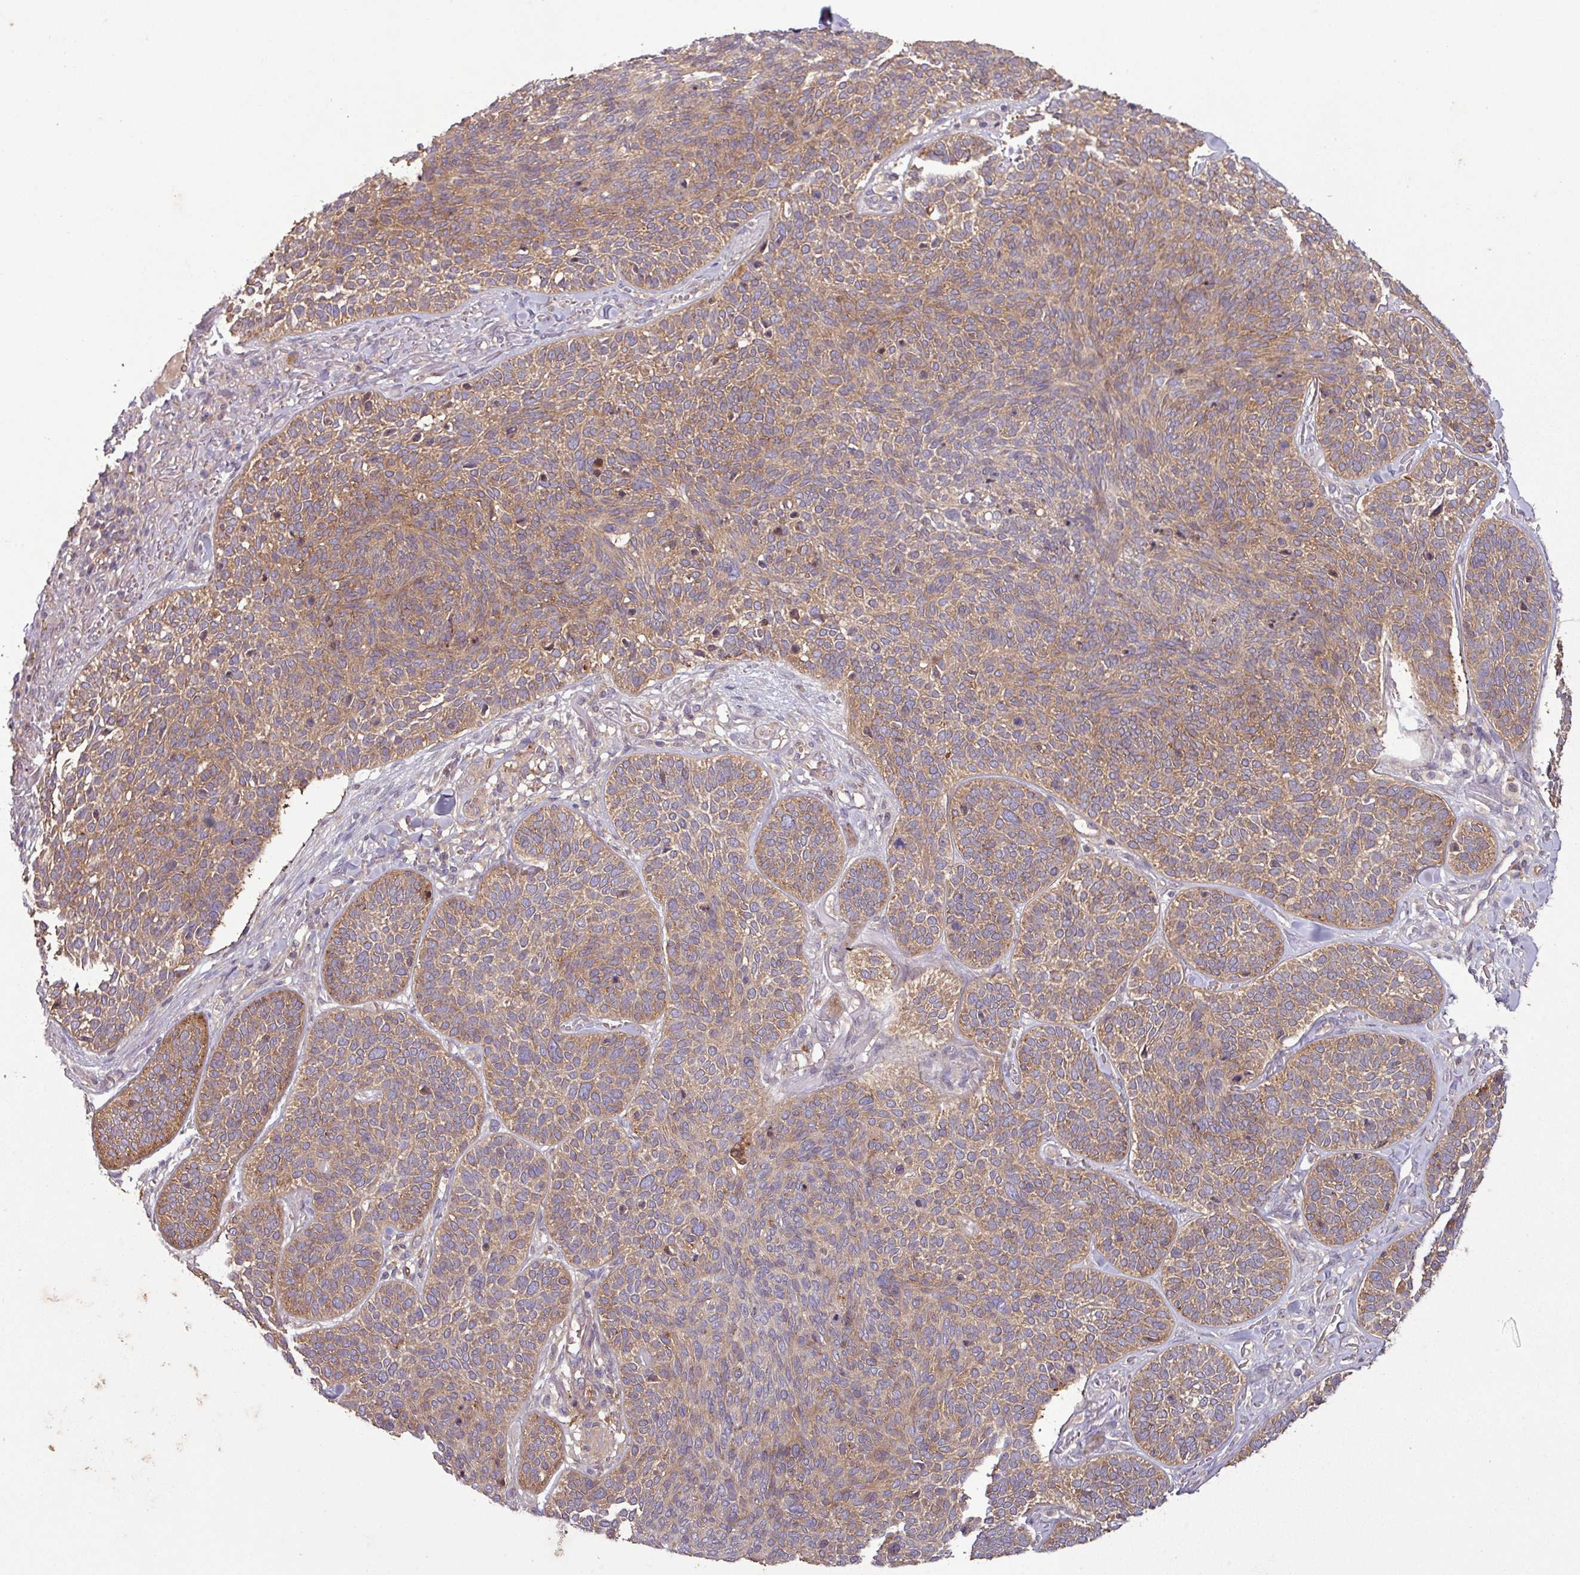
{"staining": {"intensity": "moderate", "quantity": ">75%", "location": "cytoplasmic/membranous"}, "tissue": "skin cancer", "cell_type": "Tumor cells", "image_type": "cancer", "snomed": [{"axis": "morphology", "description": "Basal cell carcinoma"}, {"axis": "topography", "description": "Skin"}], "caption": "Tumor cells exhibit moderate cytoplasmic/membranous positivity in about >75% of cells in skin basal cell carcinoma. (DAB IHC with brightfield microscopy, high magnification).", "gene": "SIRPB2", "patient": {"sex": "male", "age": 85}}